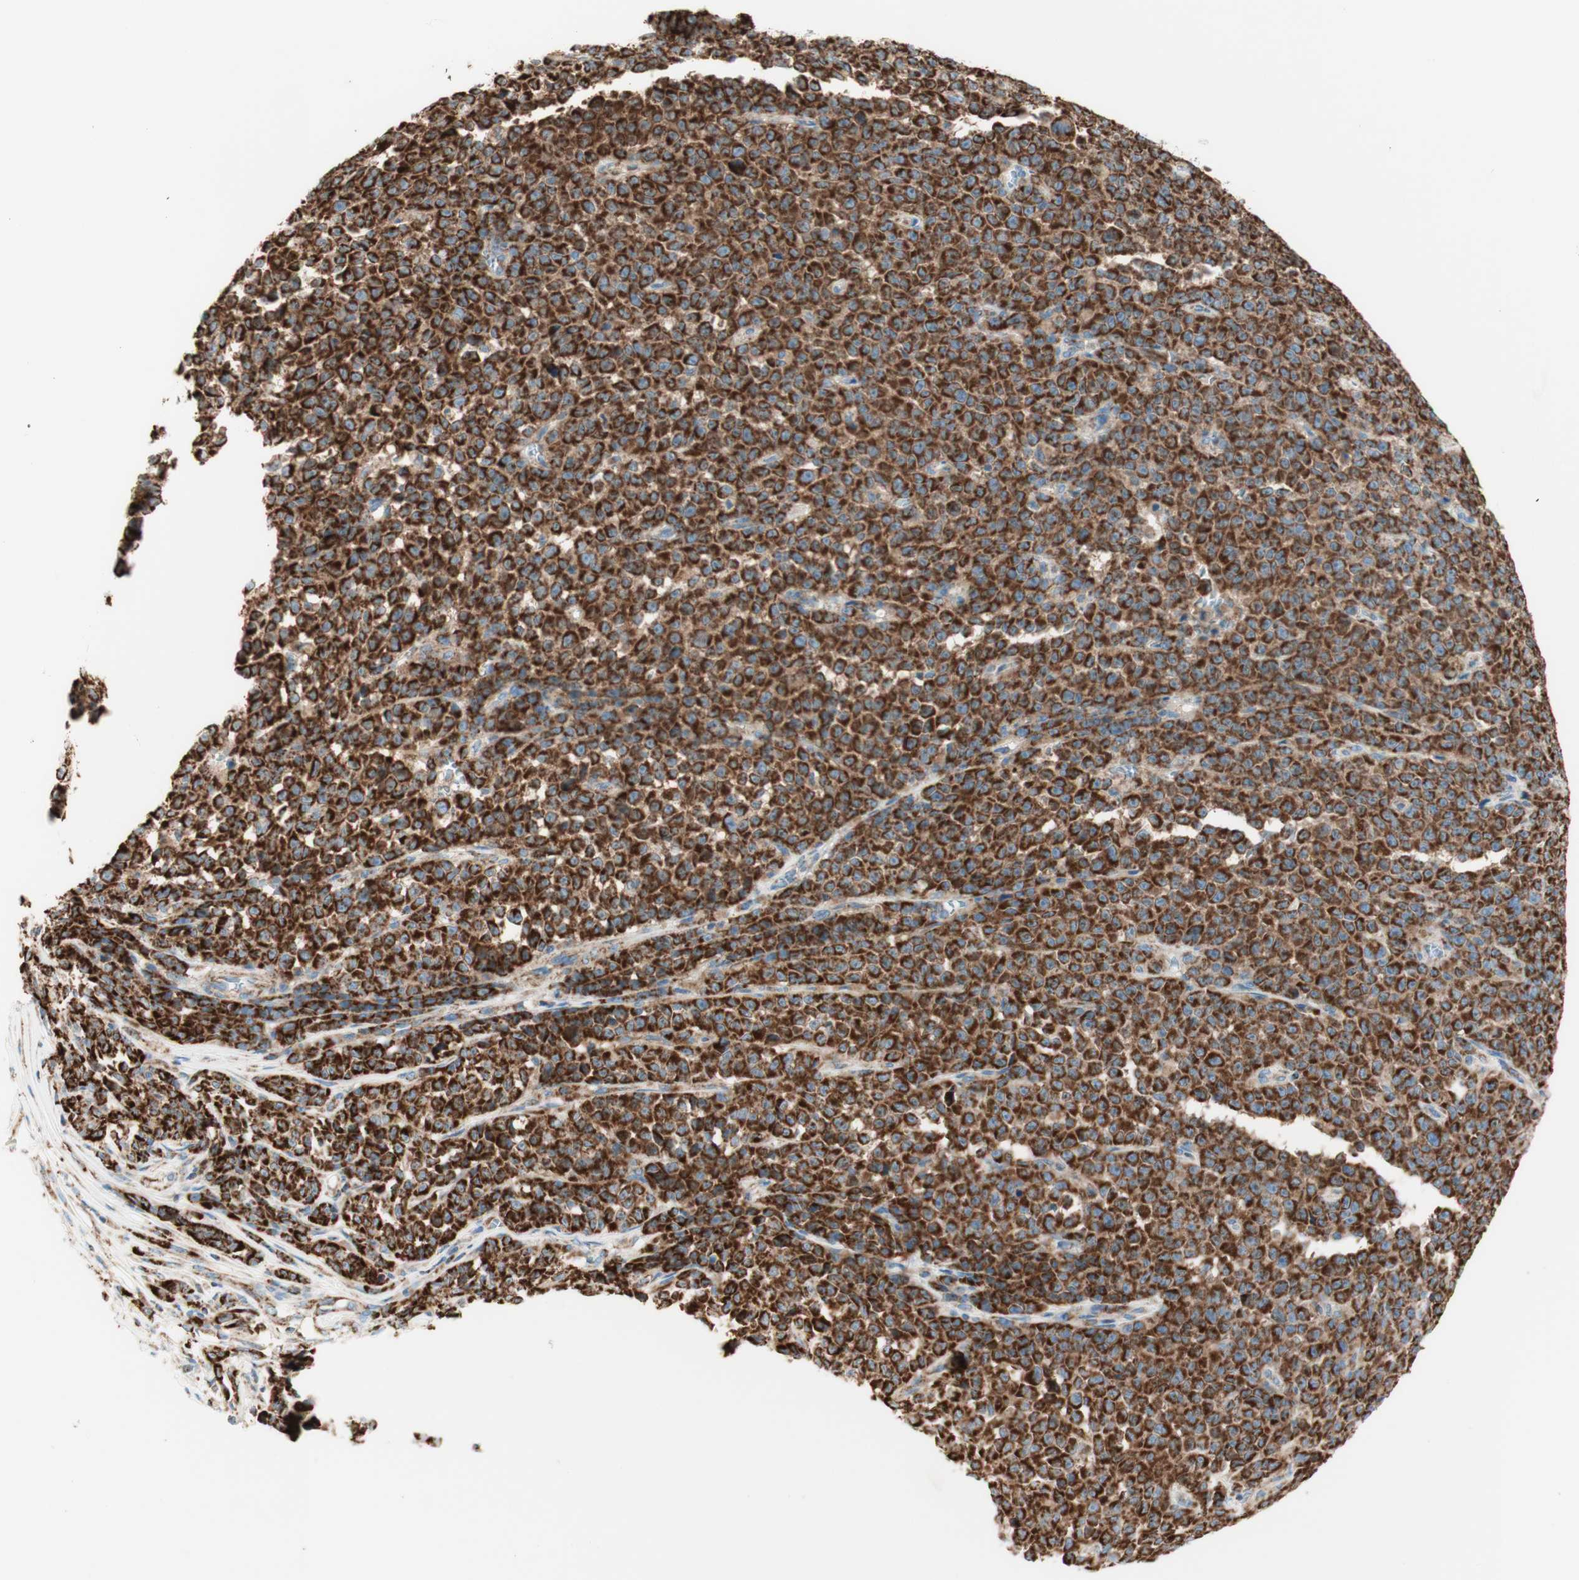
{"staining": {"intensity": "strong", "quantity": ">75%", "location": "cytoplasmic/membranous"}, "tissue": "melanoma", "cell_type": "Tumor cells", "image_type": "cancer", "snomed": [{"axis": "morphology", "description": "Malignant melanoma, NOS"}, {"axis": "topography", "description": "Skin"}], "caption": "Immunohistochemistry (IHC) micrograph of human melanoma stained for a protein (brown), which demonstrates high levels of strong cytoplasmic/membranous positivity in approximately >75% of tumor cells.", "gene": "TOMM20", "patient": {"sex": "female", "age": 82}}